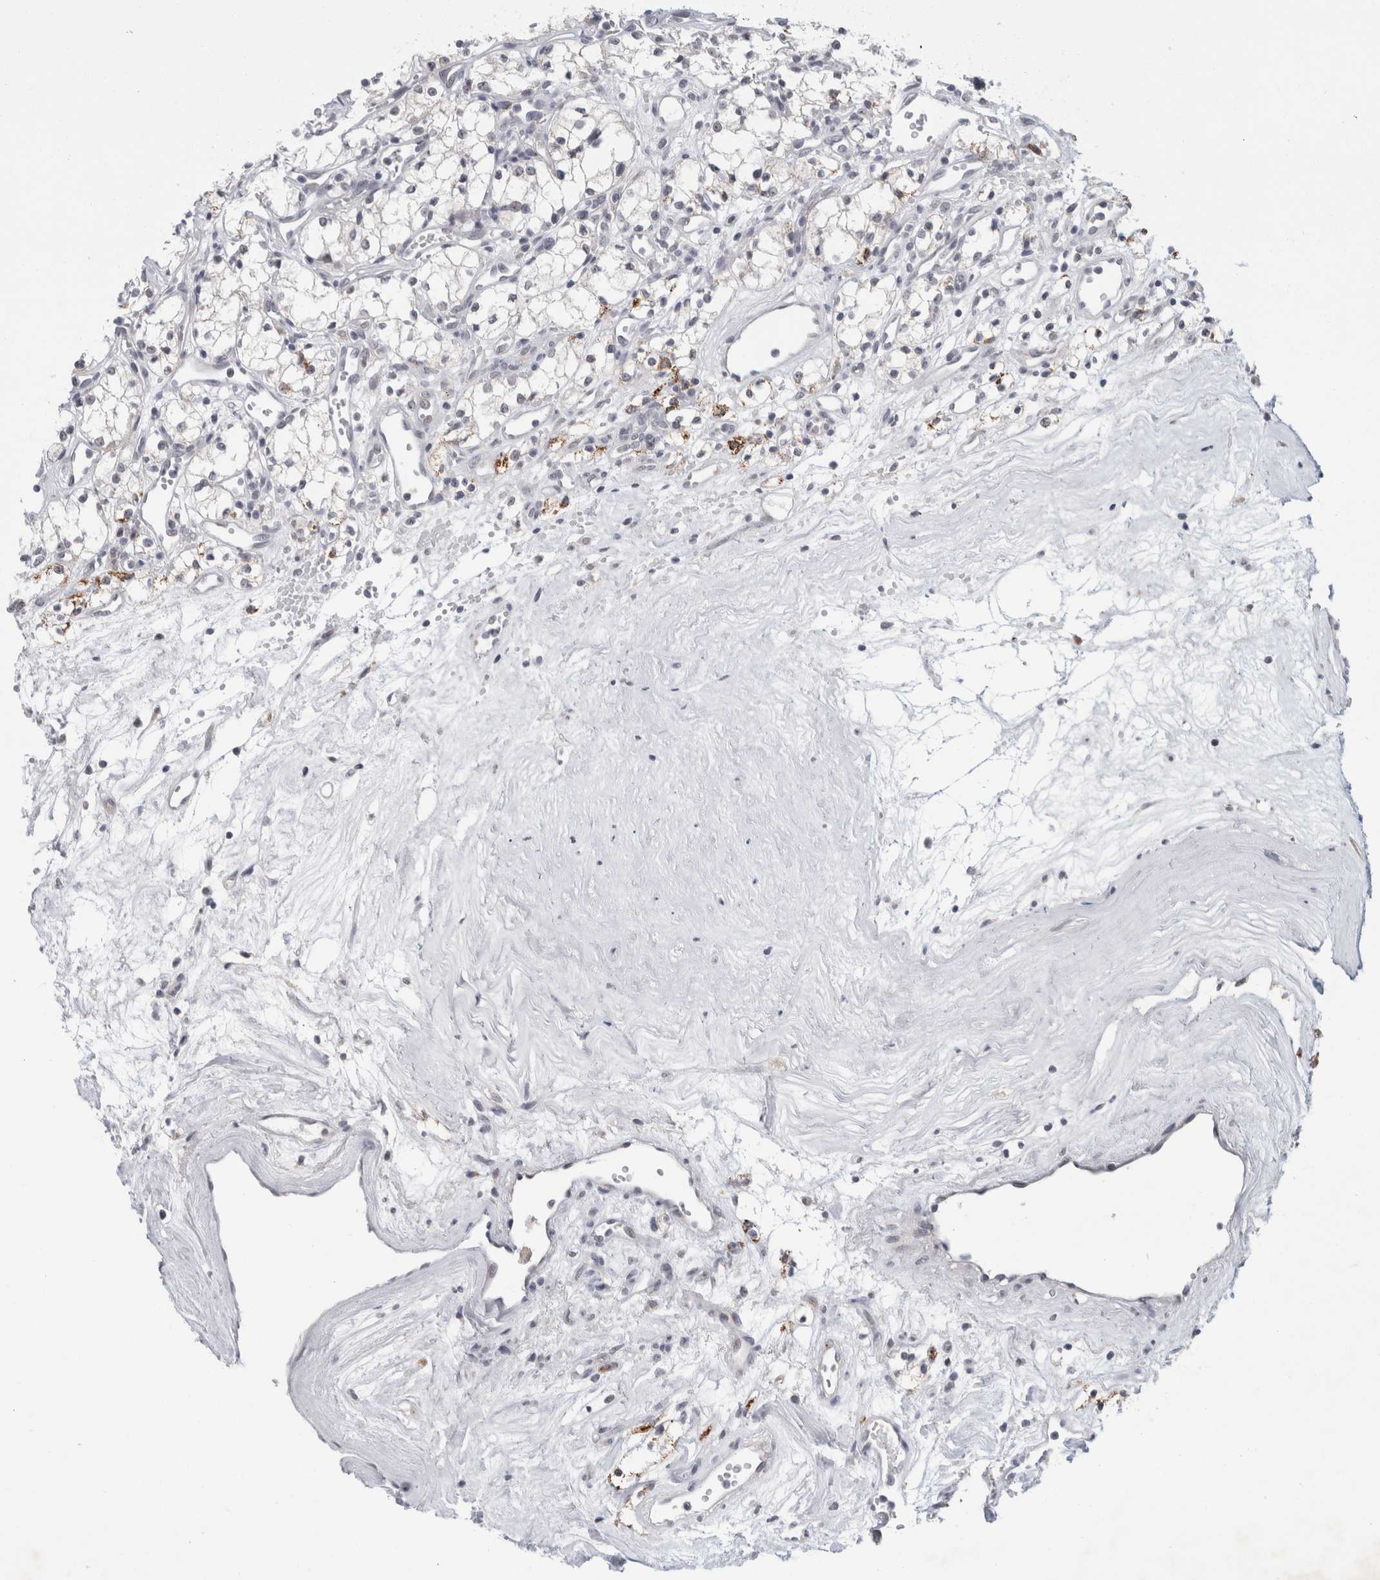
{"staining": {"intensity": "negative", "quantity": "none", "location": "none"}, "tissue": "renal cancer", "cell_type": "Tumor cells", "image_type": "cancer", "snomed": [{"axis": "morphology", "description": "Adenocarcinoma, NOS"}, {"axis": "topography", "description": "Kidney"}], "caption": "Renal adenocarcinoma stained for a protein using immunohistochemistry demonstrates no expression tumor cells.", "gene": "NIPA1", "patient": {"sex": "male", "age": 59}}